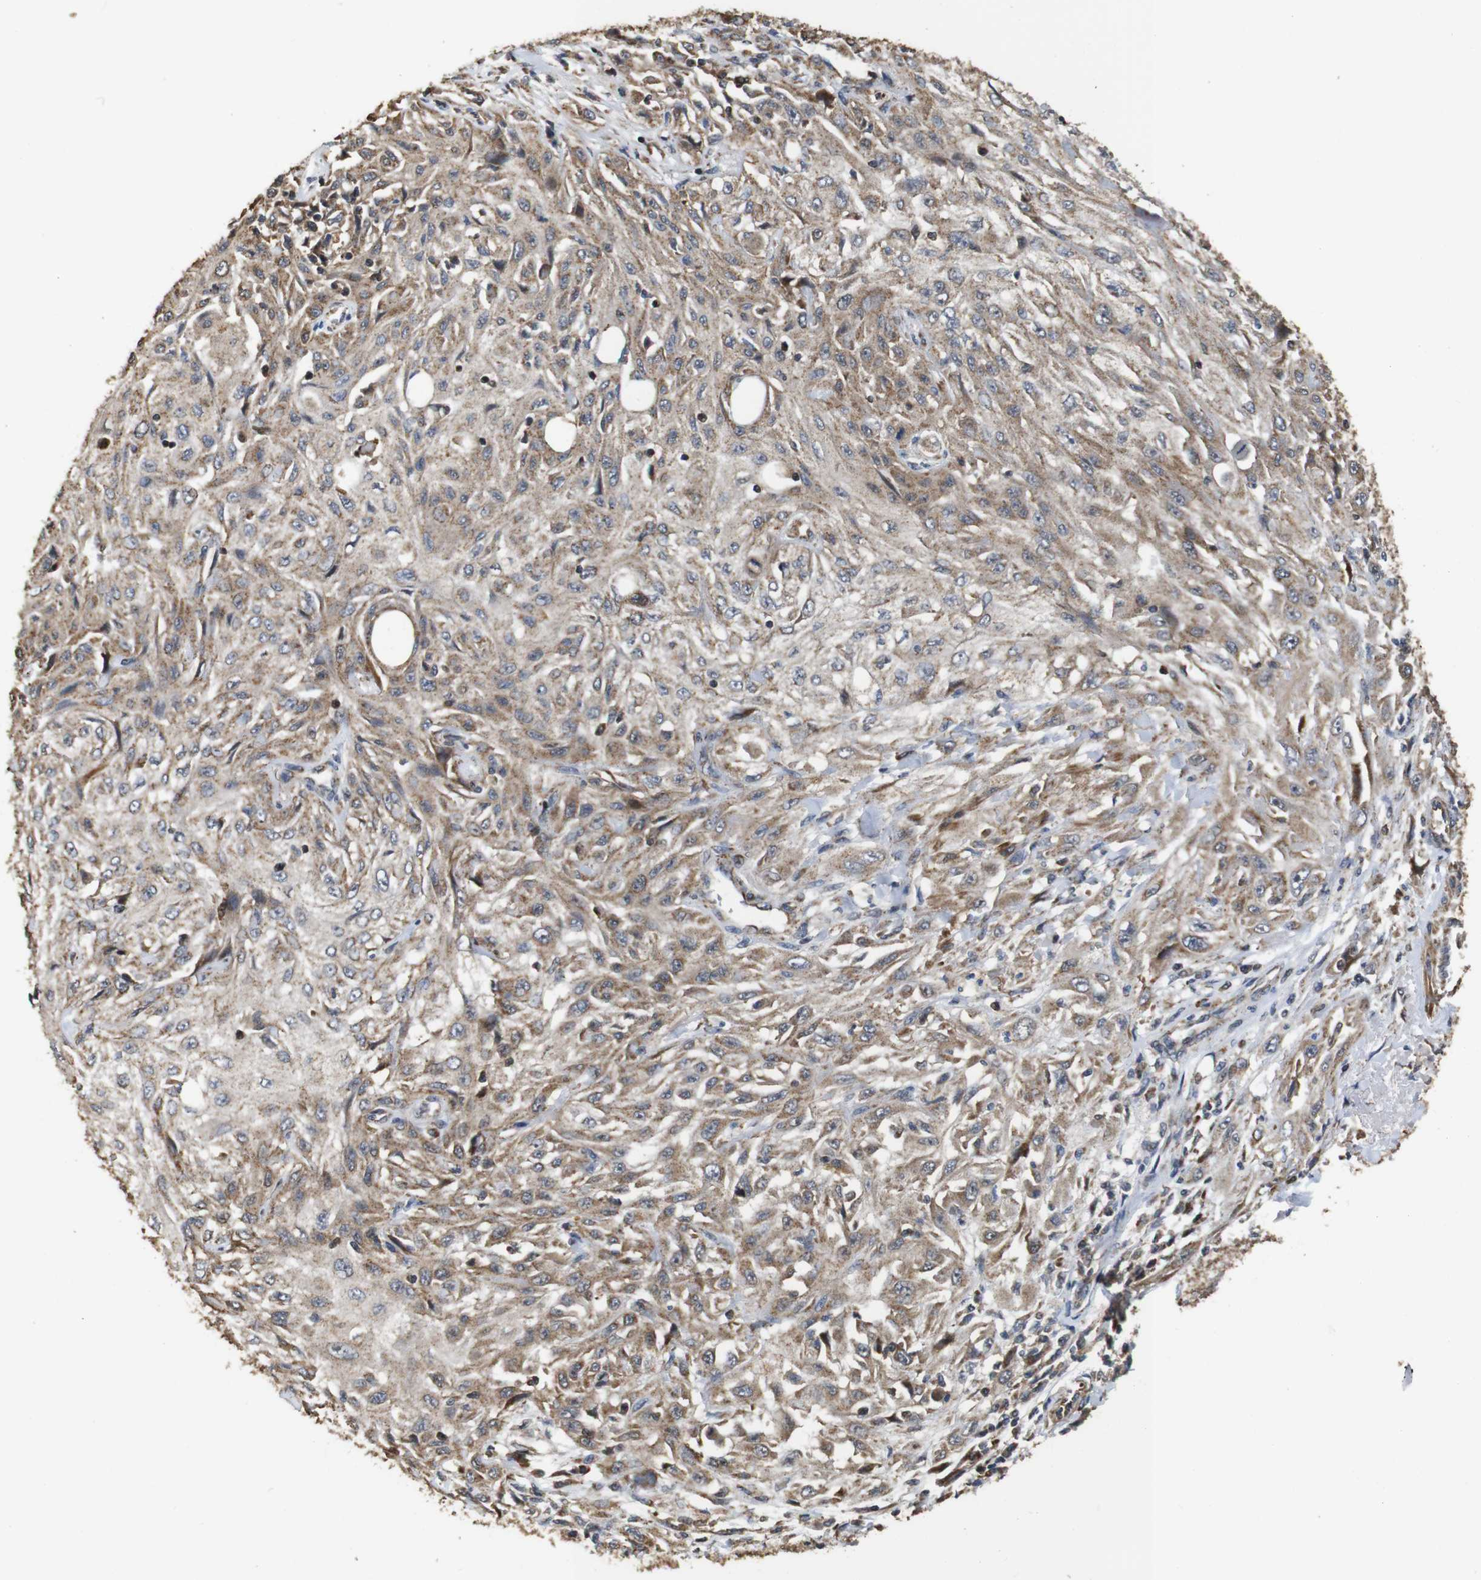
{"staining": {"intensity": "weak", "quantity": ">75%", "location": "cytoplasmic/membranous"}, "tissue": "skin cancer", "cell_type": "Tumor cells", "image_type": "cancer", "snomed": [{"axis": "morphology", "description": "Squamous cell carcinoma, NOS"}, {"axis": "topography", "description": "Skin"}], "caption": "Immunohistochemistry micrograph of neoplastic tissue: skin cancer (squamous cell carcinoma) stained using IHC displays low levels of weak protein expression localized specifically in the cytoplasmic/membranous of tumor cells, appearing as a cytoplasmic/membranous brown color.", "gene": "SNN", "patient": {"sex": "male", "age": 75}}